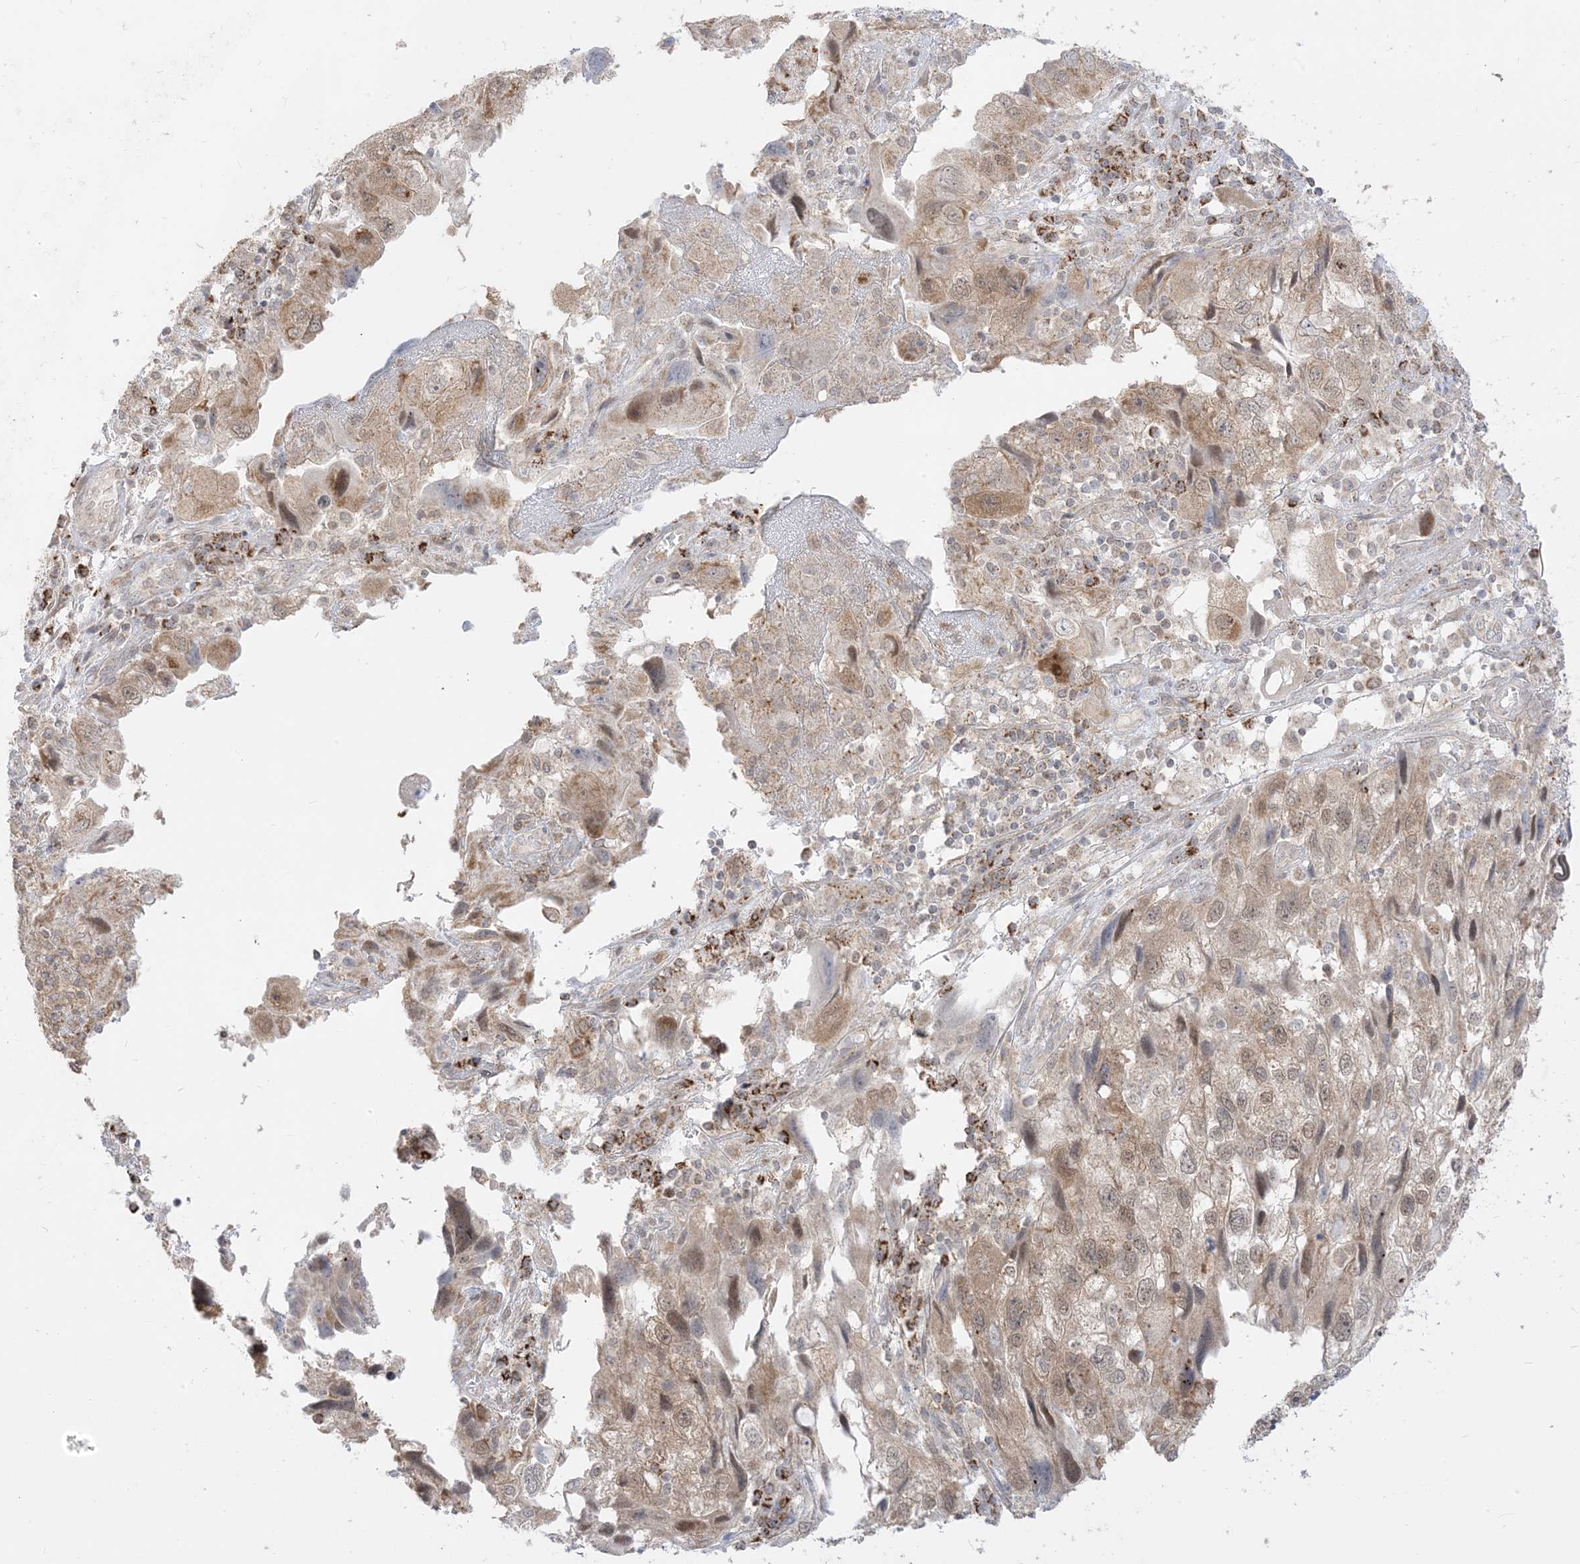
{"staining": {"intensity": "weak", "quantity": ">75%", "location": "cytoplasmic/membranous"}, "tissue": "endometrial cancer", "cell_type": "Tumor cells", "image_type": "cancer", "snomed": [{"axis": "morphology", "description": "Adenocarcinoma, NOS"}, {"axis": "topography", "description": "Endometrium"}], "caption": "Immunohistochemistry of endometrial cancer reveals low levels of weak cytoplasmic/membranous staining in approximately >75% of tumor cells.", "gene": "KANSL3", "patient": {"sex": "female", "age": 49}}